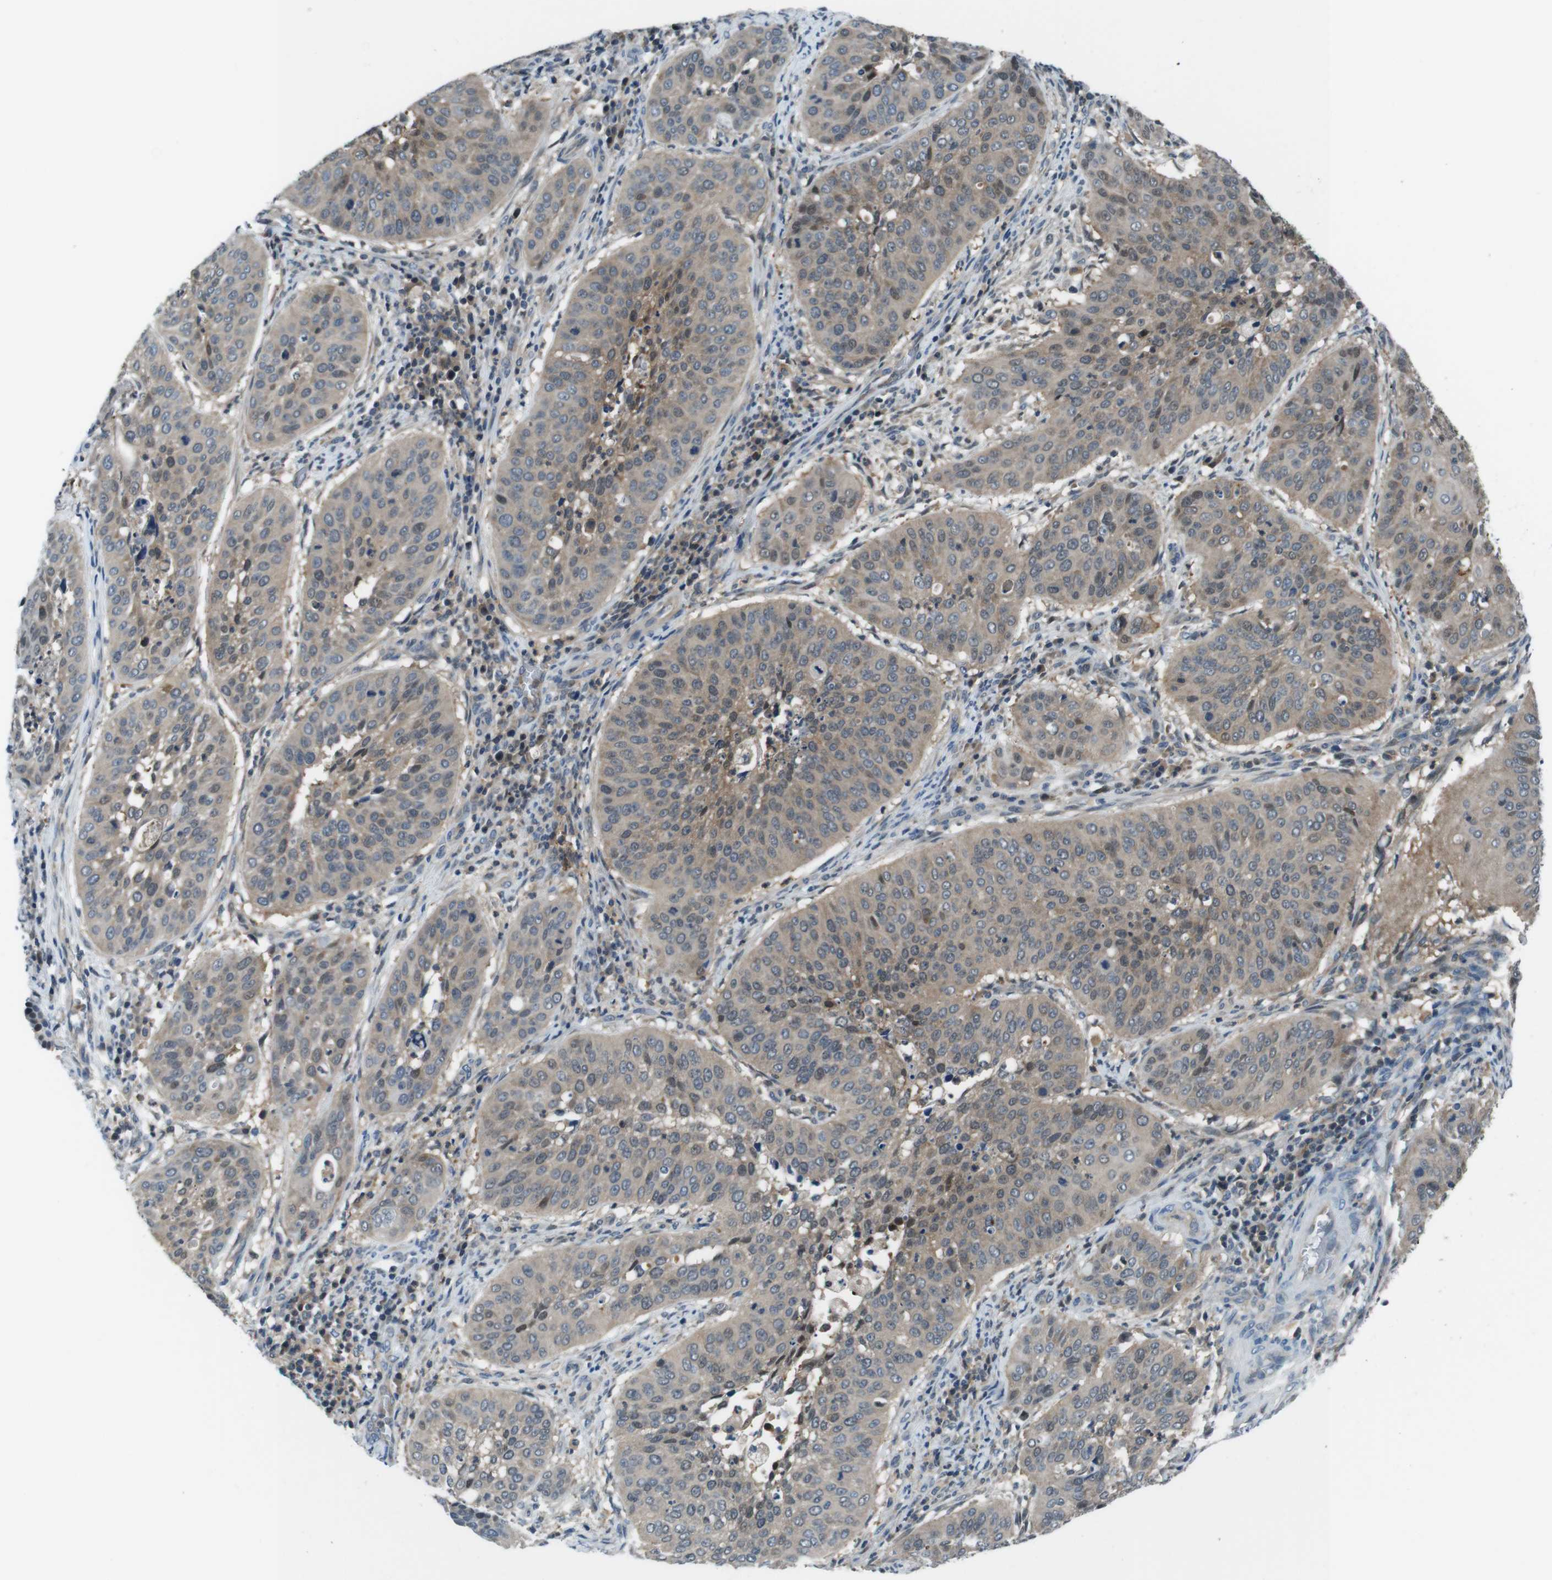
{"staining": {"intensity": "weak", "quantity": ">75%", "location": "cytoplasmic/membranous,nuclear"}, "tissue": "cervical cancer", "cell_type": "Tumor cells", "image_type": "cancer", "snomed": [{"axis": "morphology", "description": "Normal tissue, NOS"}, {"axis": "morphology", "description": "Squamous cell carcinoma, NOS"}, {"axis": "topography", "description": "Cervix"}], "caption": "Tumor cells reveal low levels of weak cytoplasmic/membranous and nuclear expression in approximately >75% of cells in cervical cancer (squamous cell carcinoma).", "gene": "NANOS2", "patient": {"sex": "female", "age": 39}}